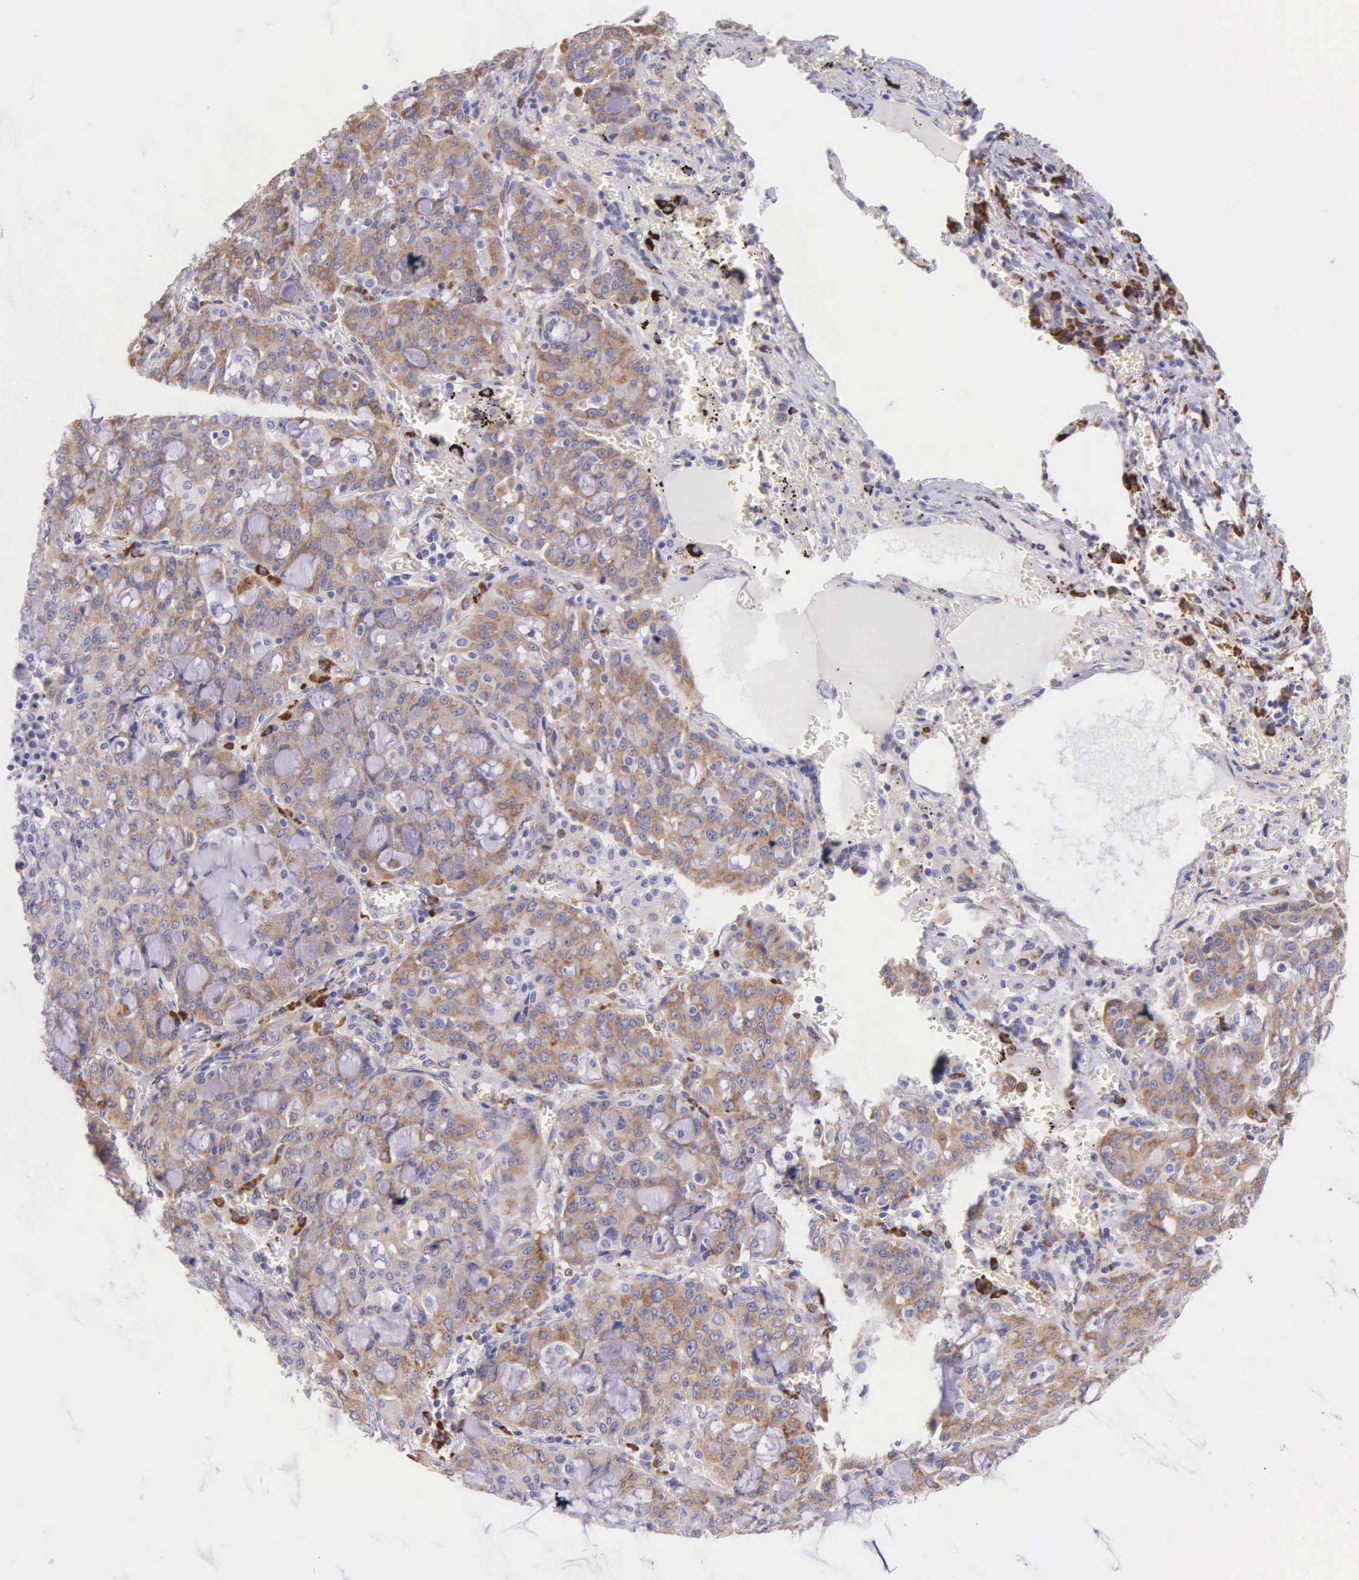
{"staining": {"intensity": "moderate", "quantity": ">75%", "location": "cytoplasmic/membranous"}, "tissue": "lung cancer", "cell_type": "Tumor cells", "image_type": "cancer", "snomed": [{"axis": "morphology", "description": "Adenocarcinoma, NOS"}, {"axis": "topography", "description": "Lung"}], "caption": "A micrograph of lung cancer stained for a protein reveals moderate cytoplasmic/membranous brown staining in tumor cells.", "gene": "CKAP4", "patient": {"sex": "female", "age": 44}}